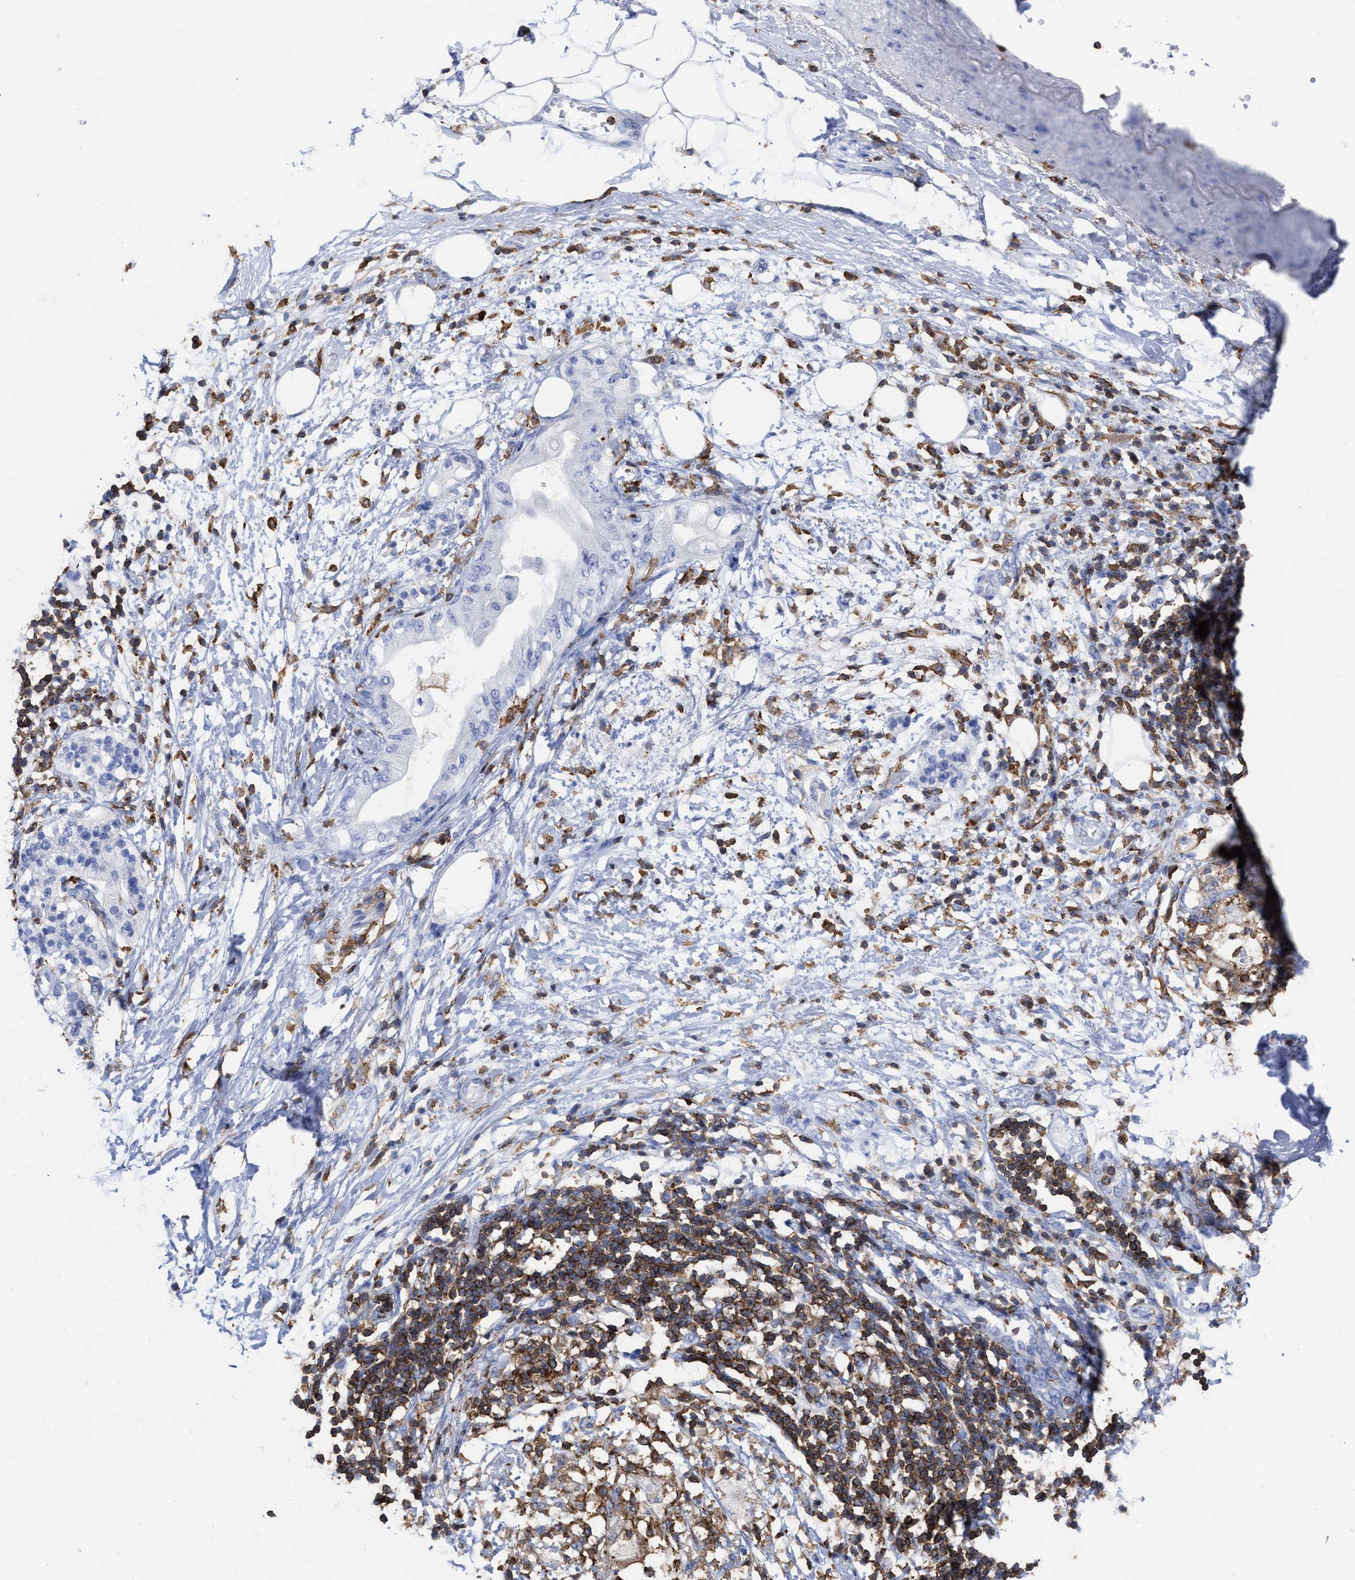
{"staining": {"intensity": "negative", "quantity": "none", "location": "none"}, "tissue": "adipose tissue", "cell_type": "Adipocytes", "image_type": "normal", "snomed": [{"axis": "morphology", "description": "Normal tissue, NOS"}, {"axis": "morphology", "description": "Adenocarcinoma, NOS"}, {"axis": "topography", "description": "Duodenum"}, {"axis": "topography", "description": "Peripheral nerve tissue"}], "caption": "This is a image of IHC staining of benign adipose tissue, which shows no expression in adipocytes. (DAB immunohistochemistry, high magnification).", "gene": "HCLS1", "patient": {"sex": "female", "age": 60}}